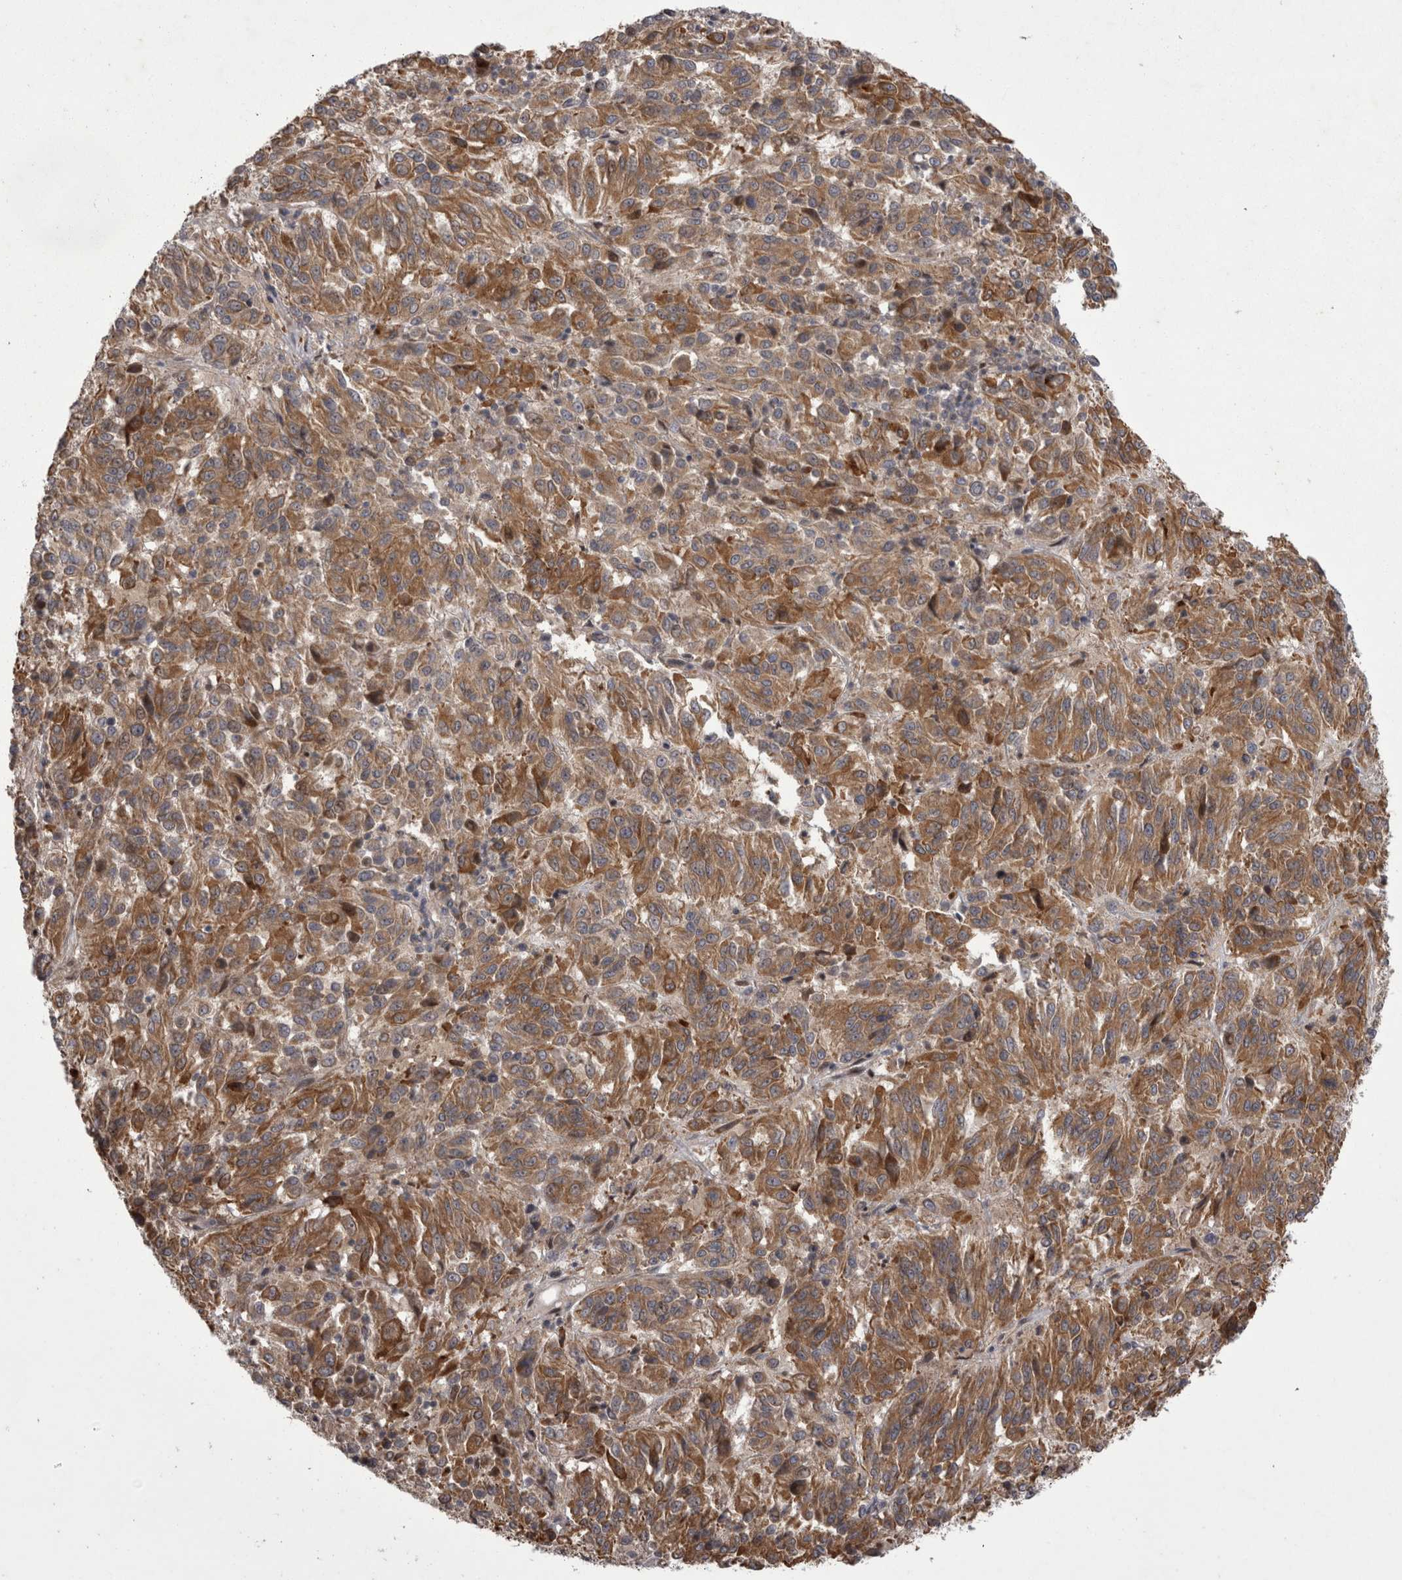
{"staining": {"intensity": "moderate", "quantity": ">75%", "location": "cytoplasmic/membranous"}, "tissue": "melanoma", "cell_type": "Tumor cells", "image_type": "cancer", "snomed": [{"axis": "morphology", "description": "Malignant melanoma, Metastatic site"}, {"axis": "topography", "description": "Lung"}], "caption": "Immunohistochemical staining of melanoma reveals moderate cytoplasmic/membranous protein staining in about >75% of tumor cells.", "gene": "NENF", "patient": {"sex": "male", "age": 64}}